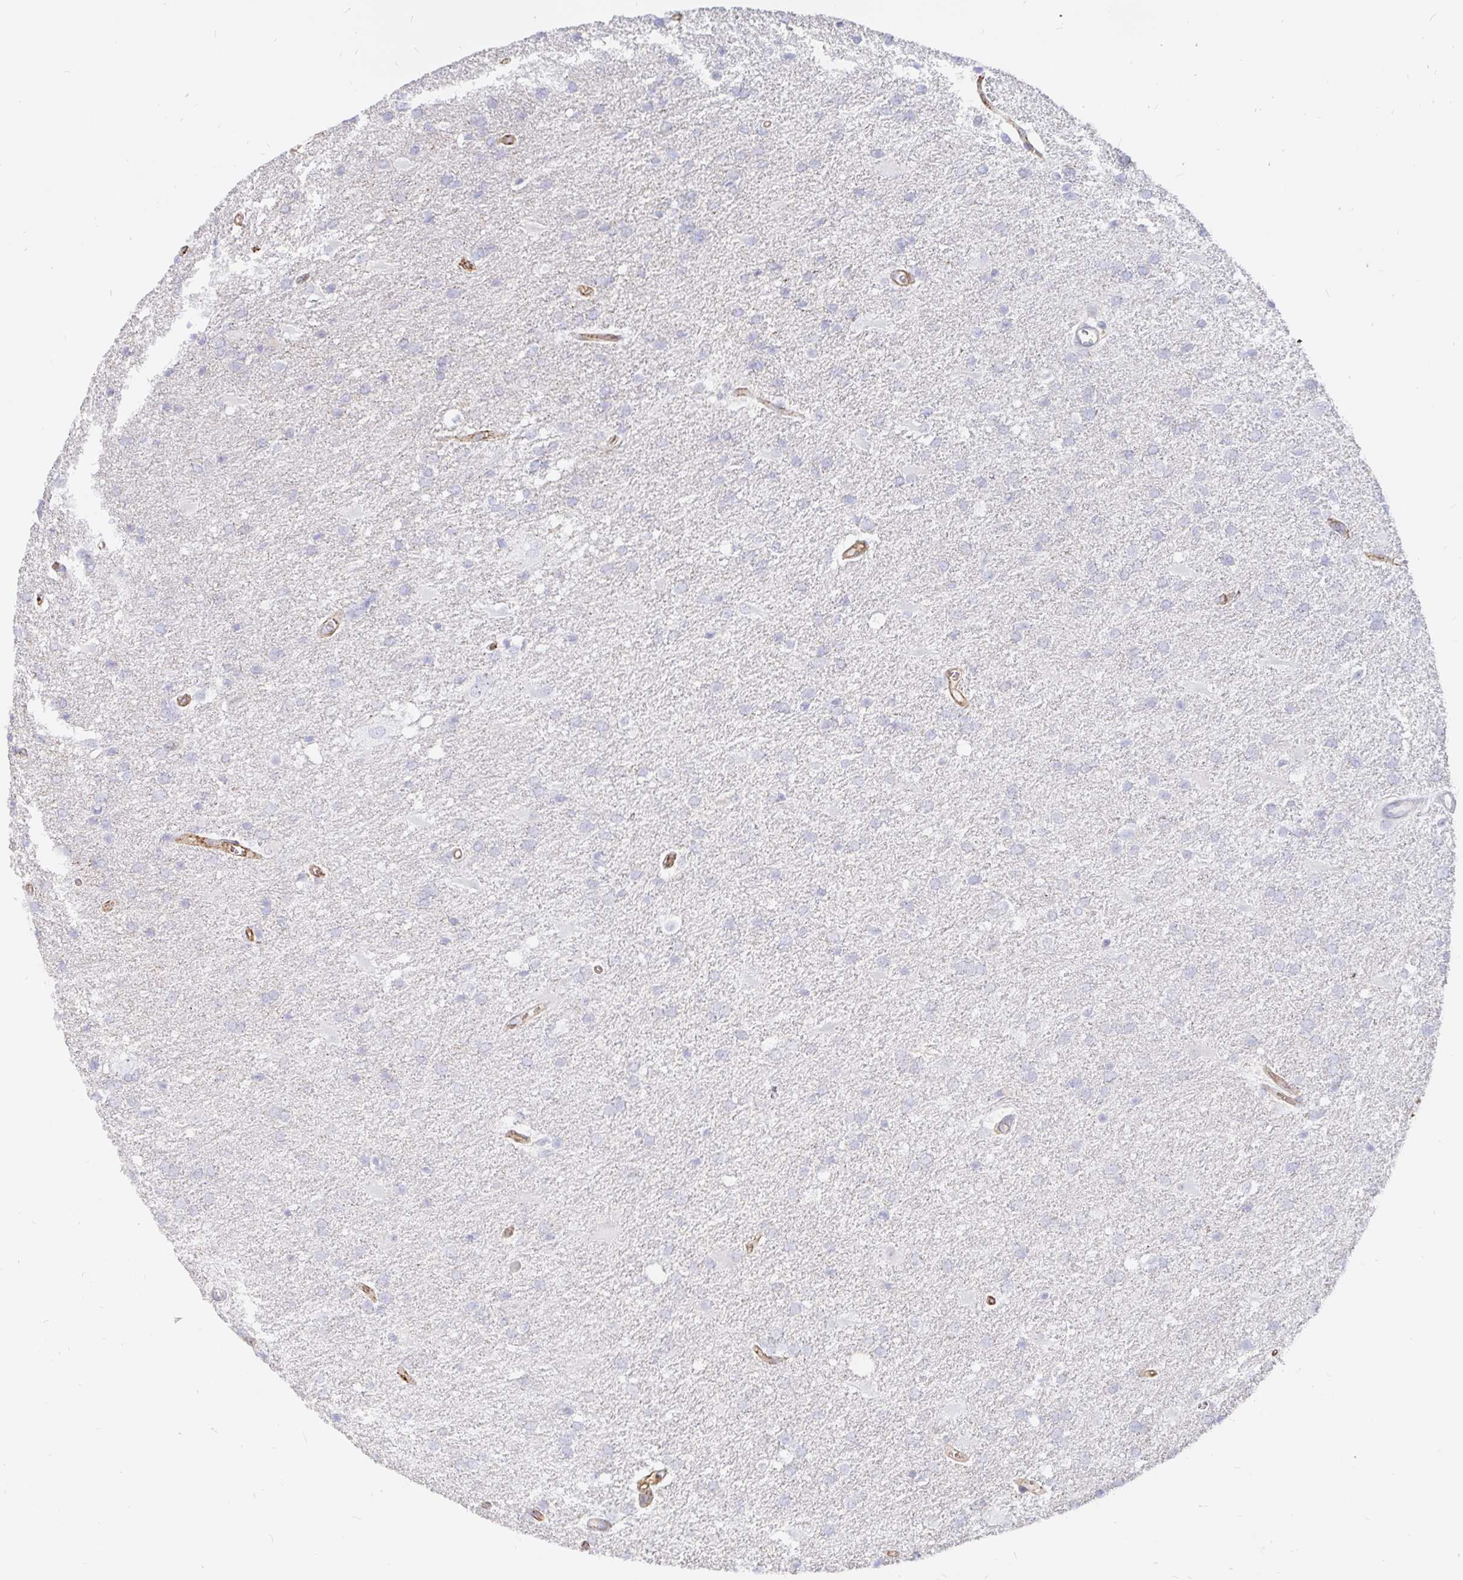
{"staining": {"intensity": "negative", "quantity": "none", "location": "none"}, "tissue": "glioma", "cell_type": "Tumor cells", "image_type": "cancer", "snomed": [{"axis": "morphology", "description": "Glioma, malignant, Low grade"}, {"axis": "topography", "description": "Brain"}], "caption": "DAB immunohistochemical staining of malignant glioma (low-grade) demonstrates no significant staining in tumor cells.", "gene": "KCTD19", "patient": {"sex": "male", "age": 66}}